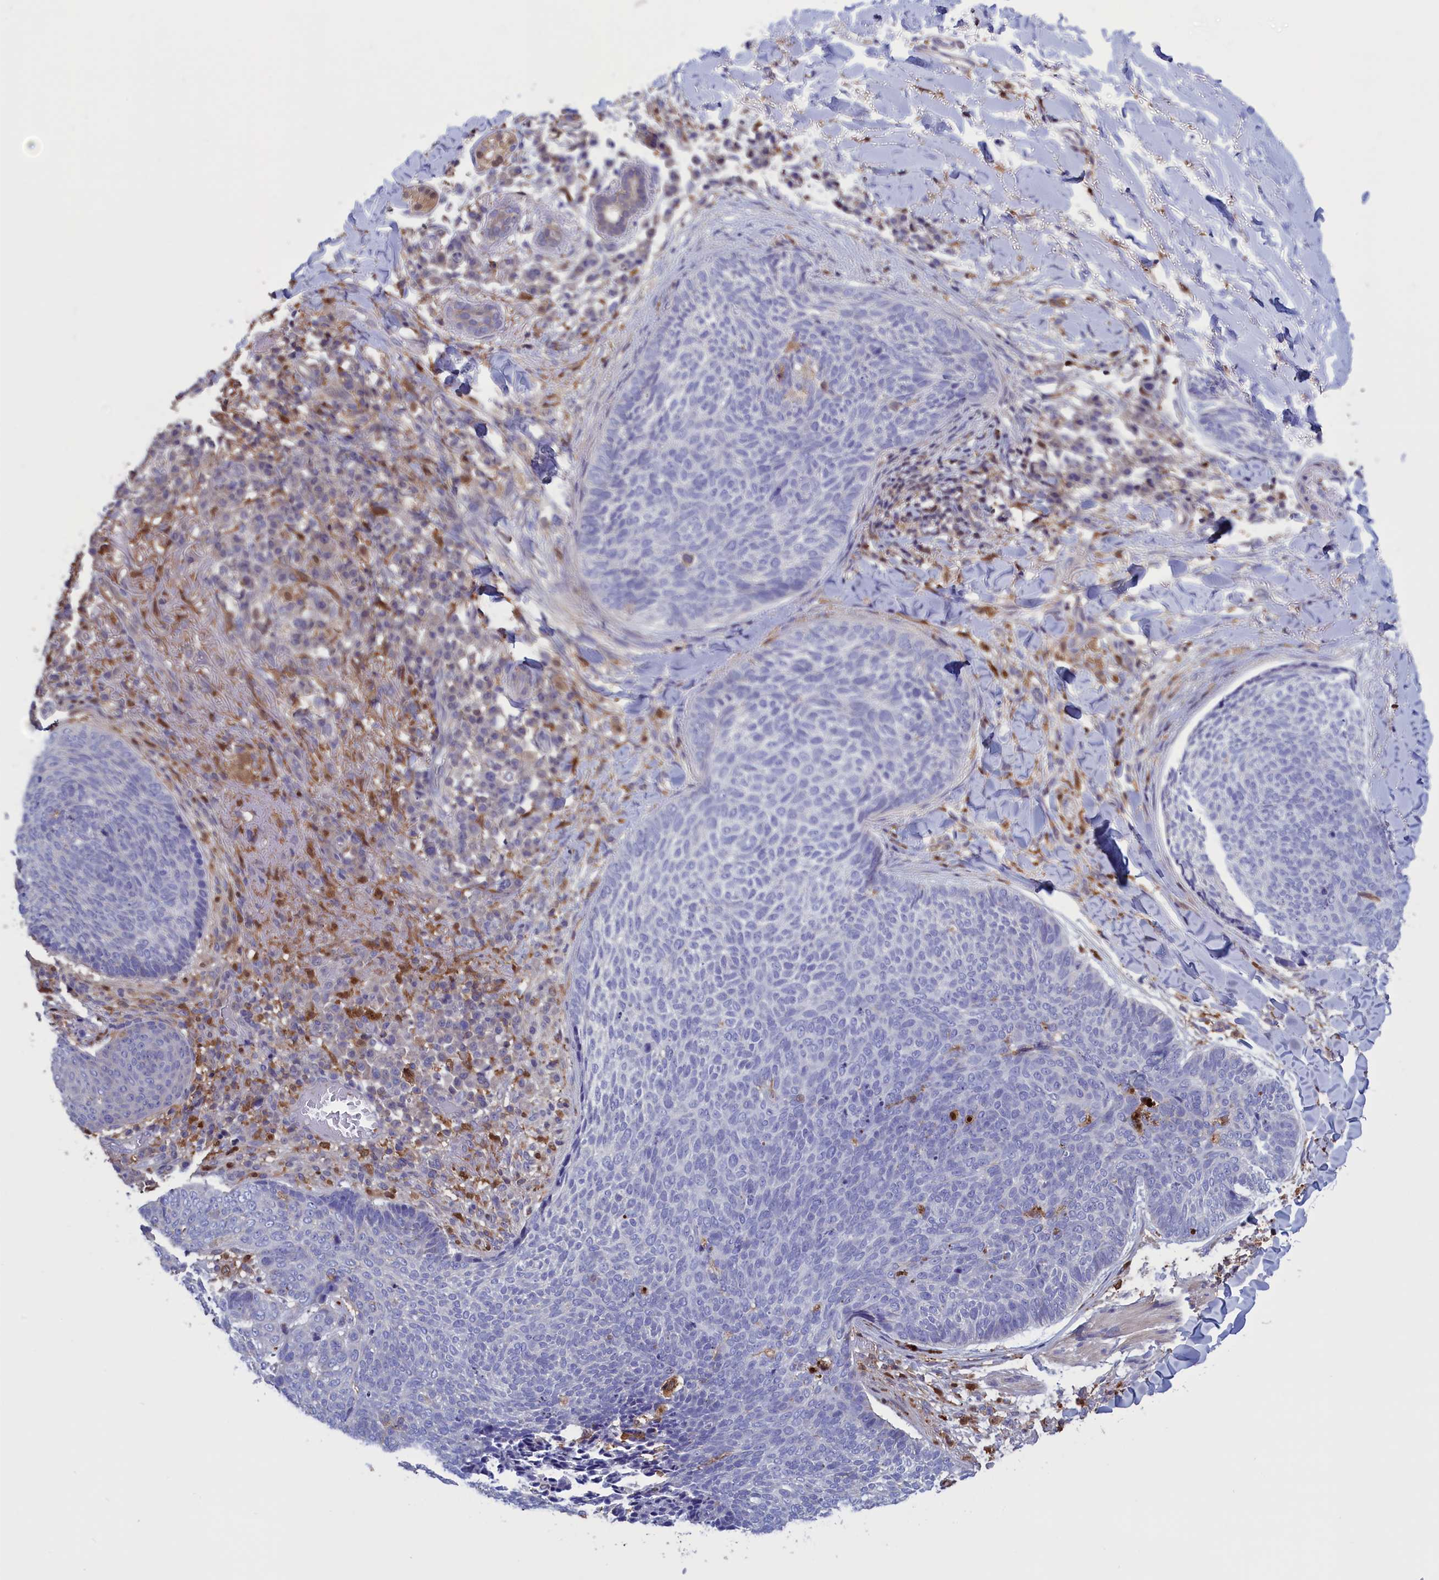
{"staining": {"intensity": "negative", "quantity": "none", "location": "none"}, "tissue": "skin cancer", "cell_type": "Tumor cells", "image_type": "cancer", "snomed": [{"axis": "morphology", "description": "Basal cell carcinoma"}, {"axis": "topography", "description": "Skin"}], "caption": "This is a photomicrograph of immunohistochemistry (IHC) staining of skin cancer, which shows no staining in tumor cells. (Stains: DAB (3,3'-diaminobenzidine) IHC with hematoxylin counter stain, Microscopy: brightfield microscopy at high magnification).", "gene": "ARHGAP18", "patient": {"sex": "male", "age": 85}}